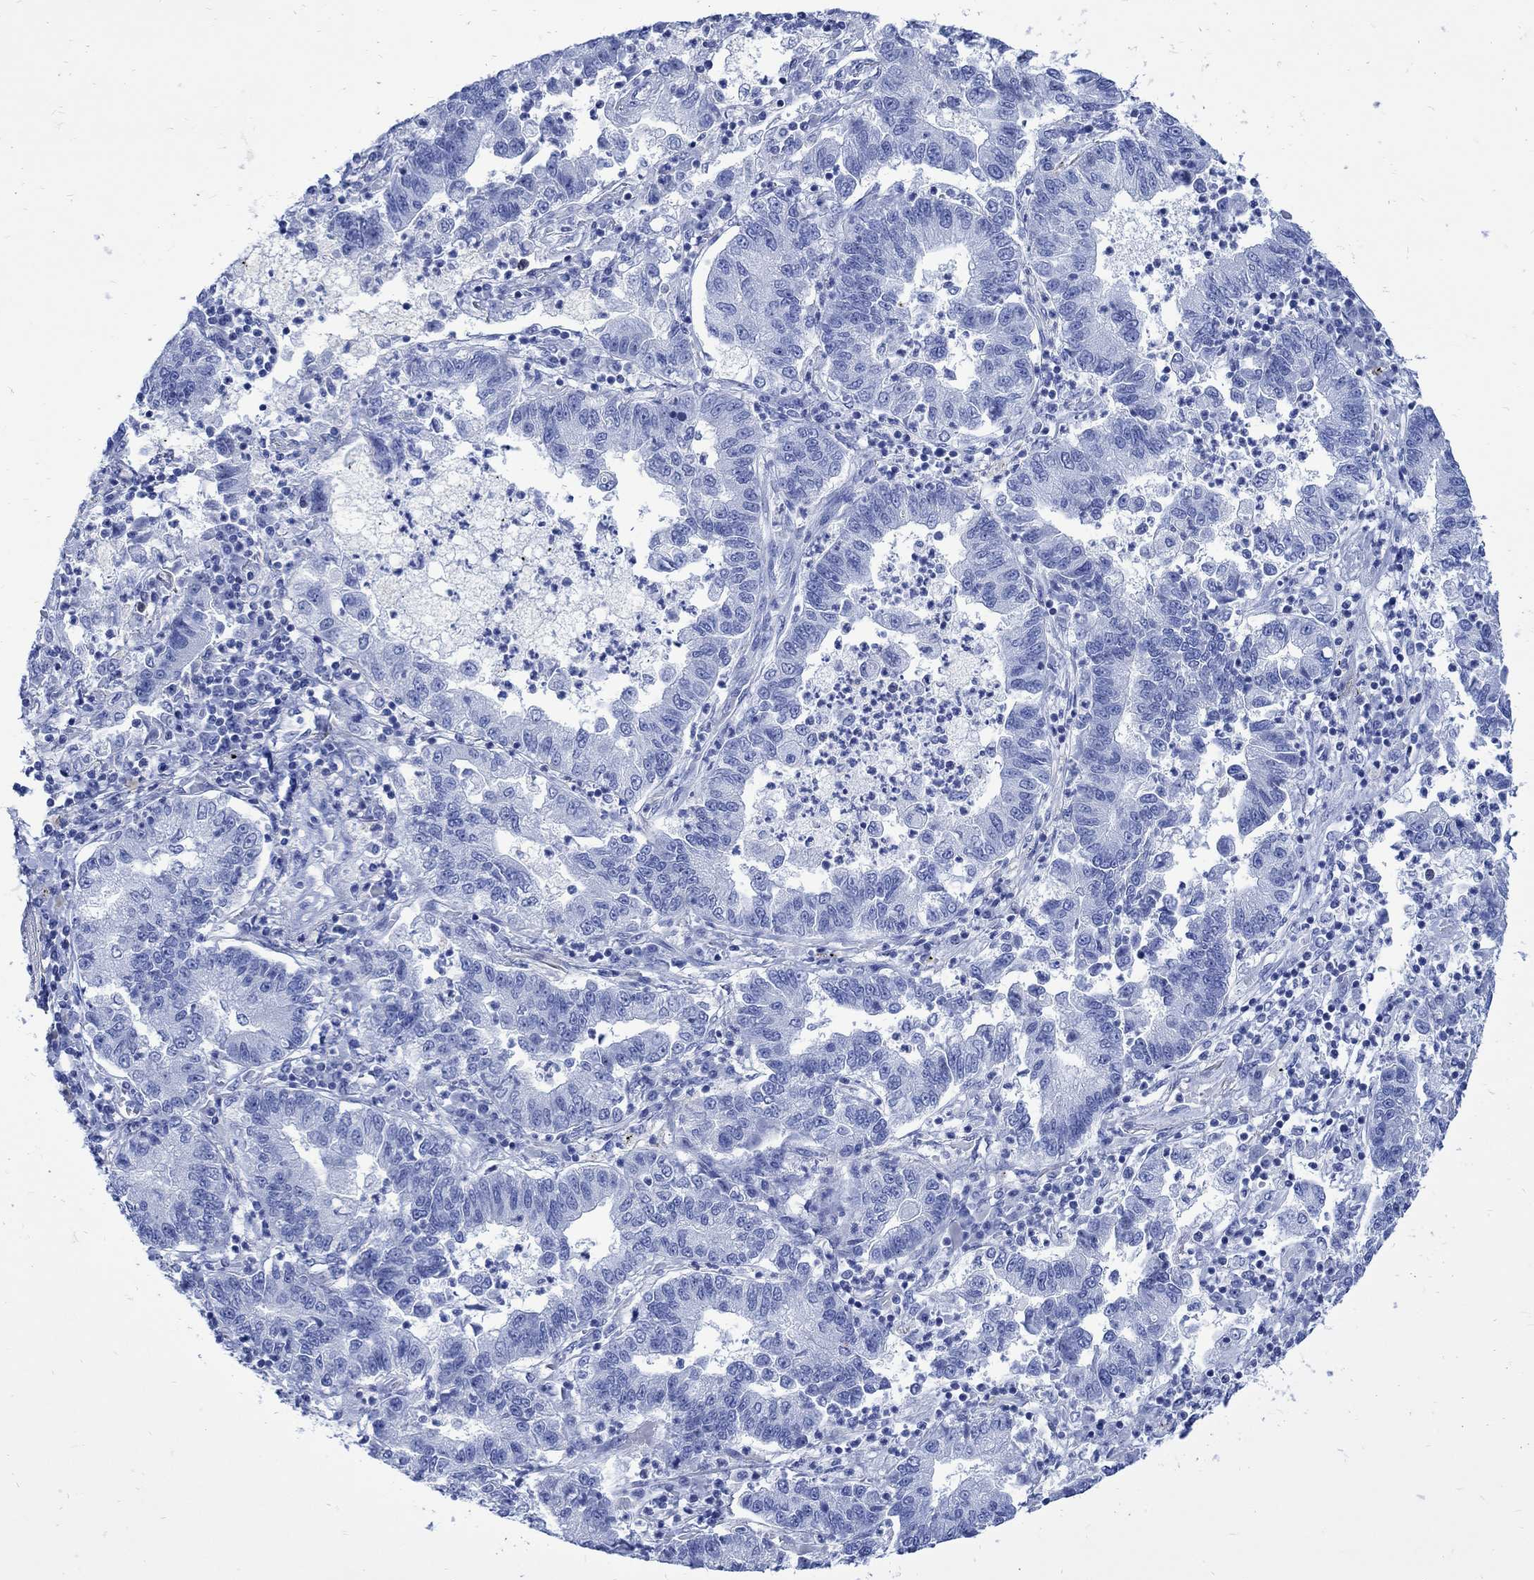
{"staining": {"intensity": "negative", "quantity": "none", "location": "none"}, "tissue": "lung cancer", "cell_type": "Tumor cells", "image_type": "cancer", "snomed": [{"axis": "morphology", "description": "Adenocarcinoma, NOS"}, {"axis": "topography", "description": "Lung"}], "caption": "The photomicrograph shows no significant positivity in tumor cells of lung cancer.", "gene": "CPLX2", "patient": {"sex": "female", "age": 57}}